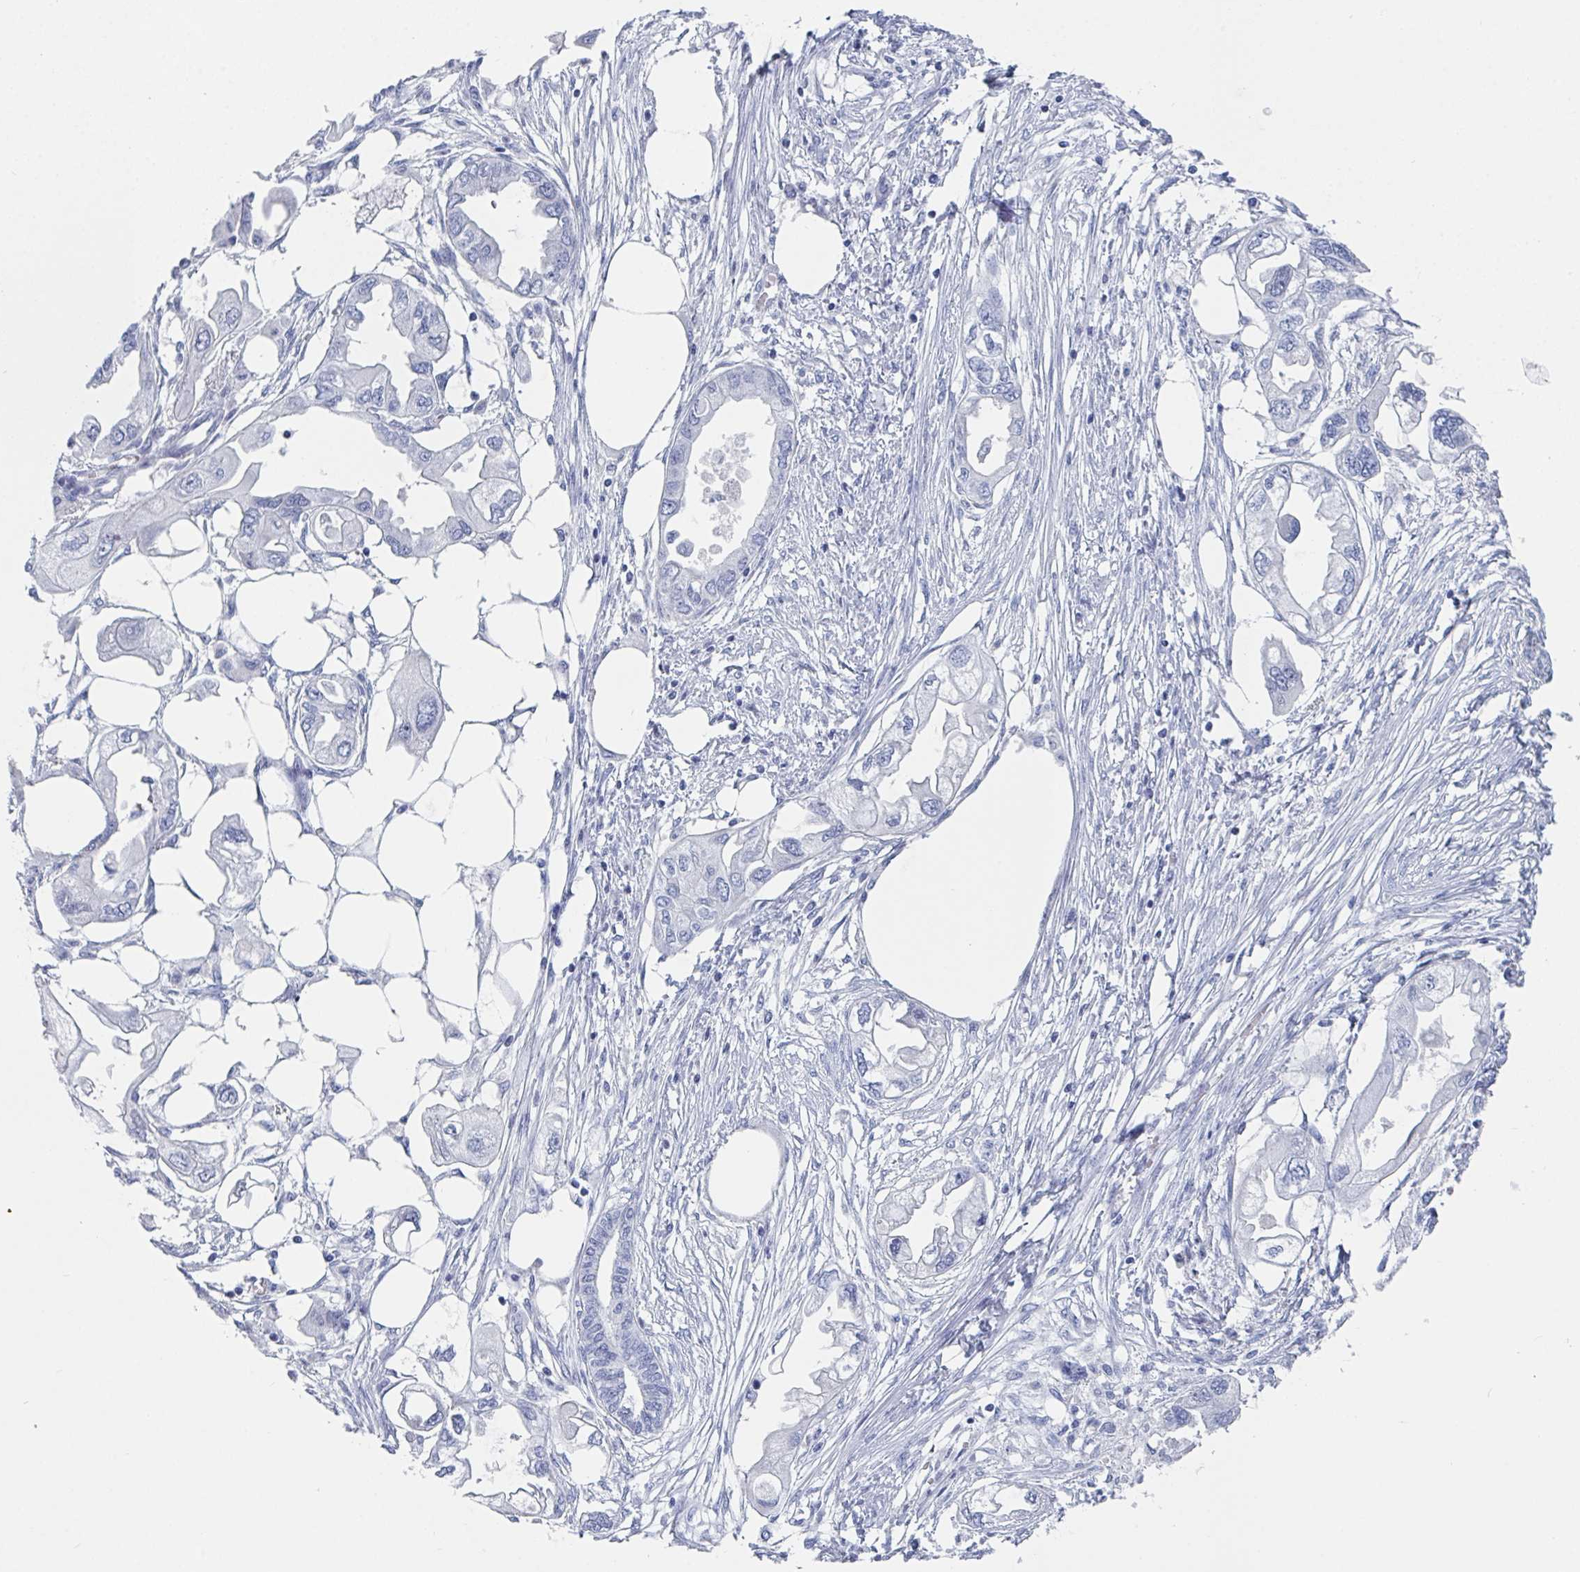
{"staining": {"intensity": "negative", "quantity": "none", "location": "none"}, "tissue": "endometrial cancer", "cell_type": "Tumor cells", "image_type": "cancer", "snomed": [{"axis": "morphology", "description": "Adenocarcinoma, NOS"}, {"axis": "morphology", "description": "Adenocarcinoma, metastatic, NOS"}, {"axis": "topography", "description": "Adipose tissue"}, {"axis": "topography", "description": "Endometrium"}], "caption": "The image demonstrates no significant positivity in tumor cells of endometrial adenocarcinoma.", "gene": "DPEP3", "patient": {"sex": "female", "age": 67}}